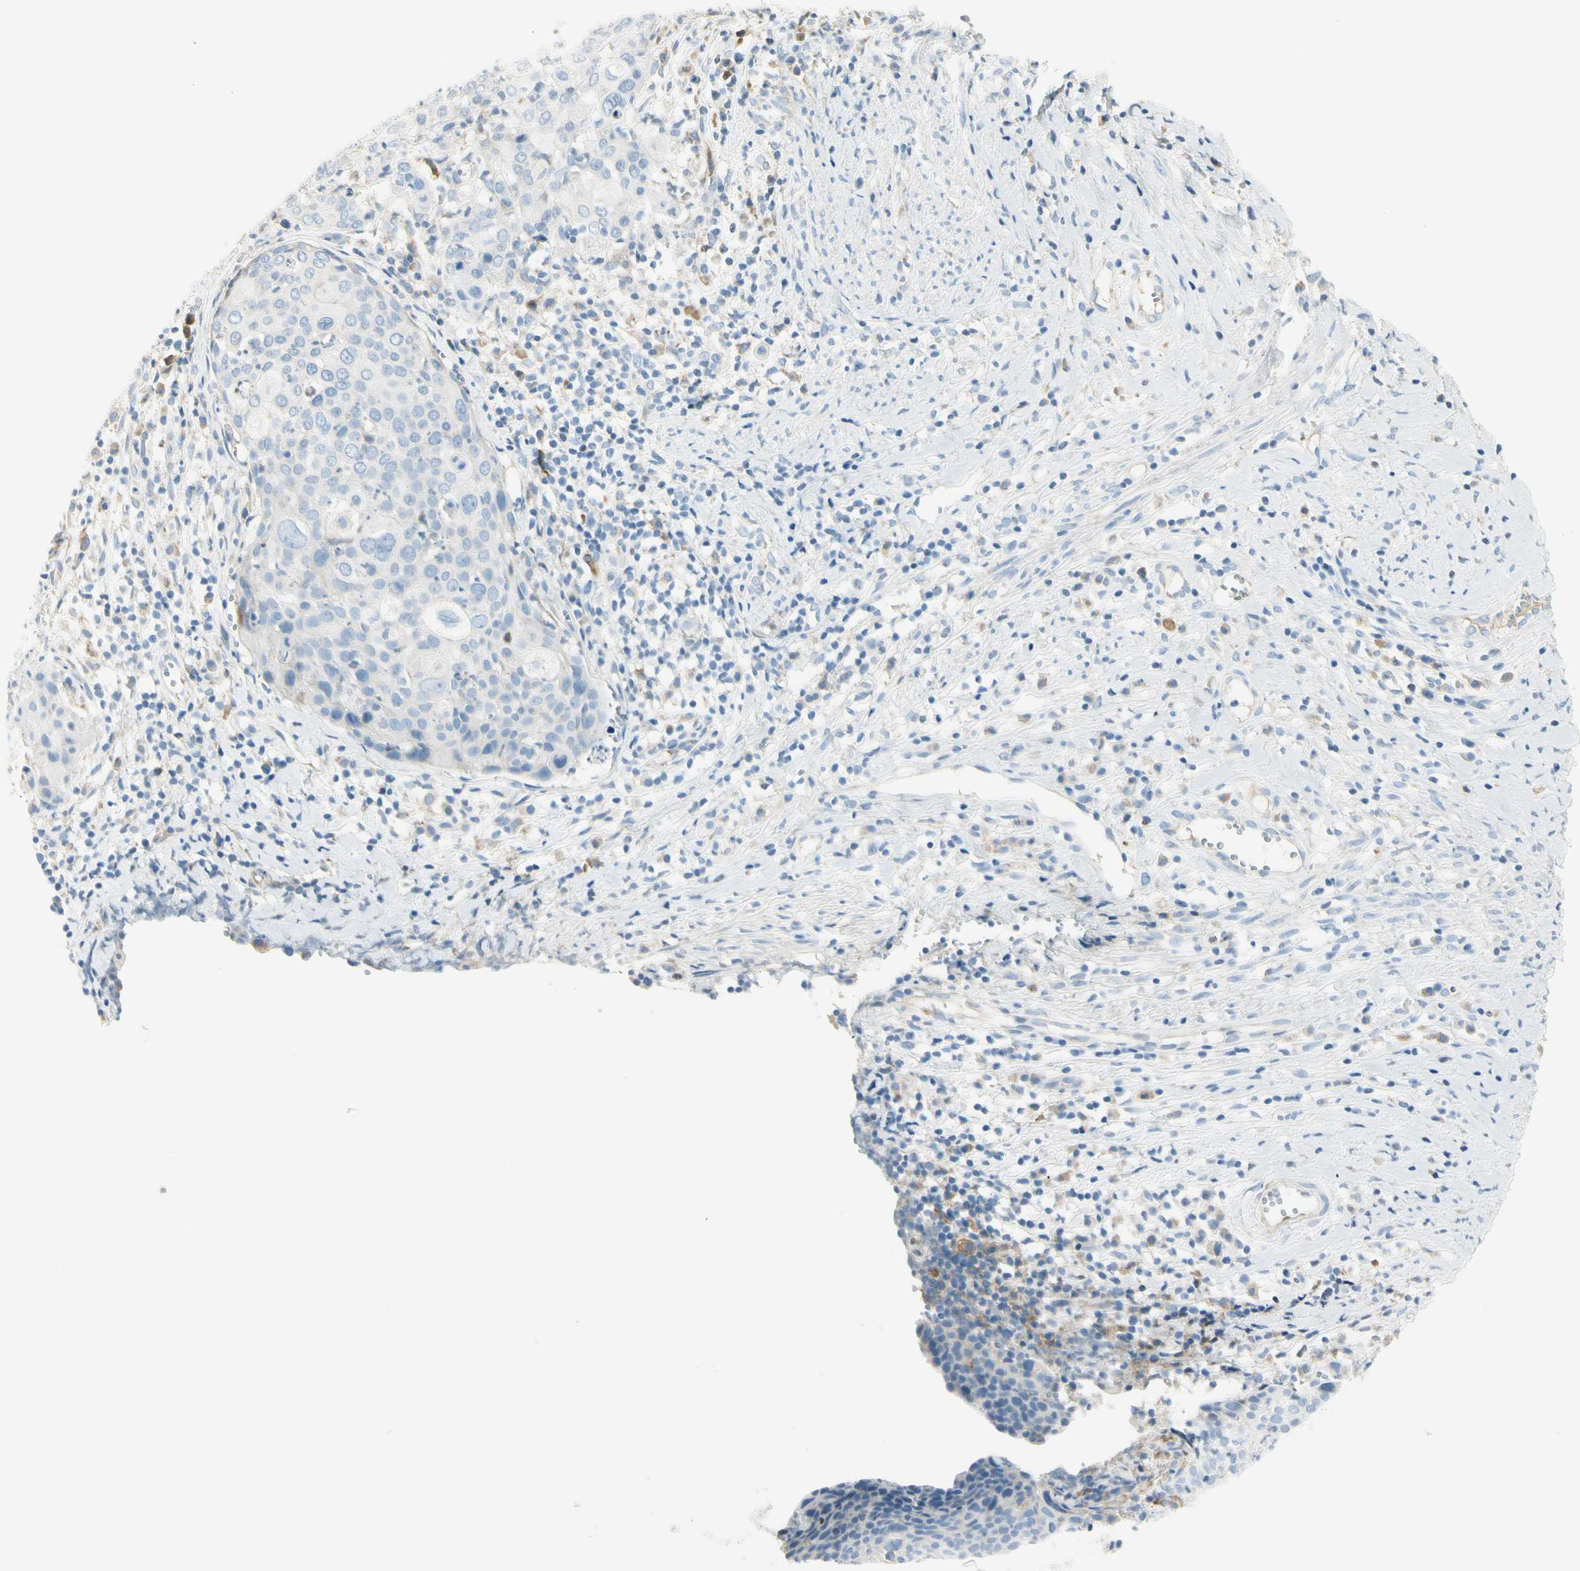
{"staining": {"intensity": "negative", "quantity": "none", "location": "none"}, "tissue": "cervical cancer", "cell_type": "Tumor cells", "image_type": "cancer", "snomed": [{"axis": "morphology", "description": "Squamous cell carcinoma, NOS"}, {"axis": "topography", "description": "Cervix"}], "caption": "This is an immunohistochemistry micrograph of human cervical cancer. There is no staining in tumor cells.", "gene": "TNFSF11", "patient": {"sex": "female", "age": 40}}